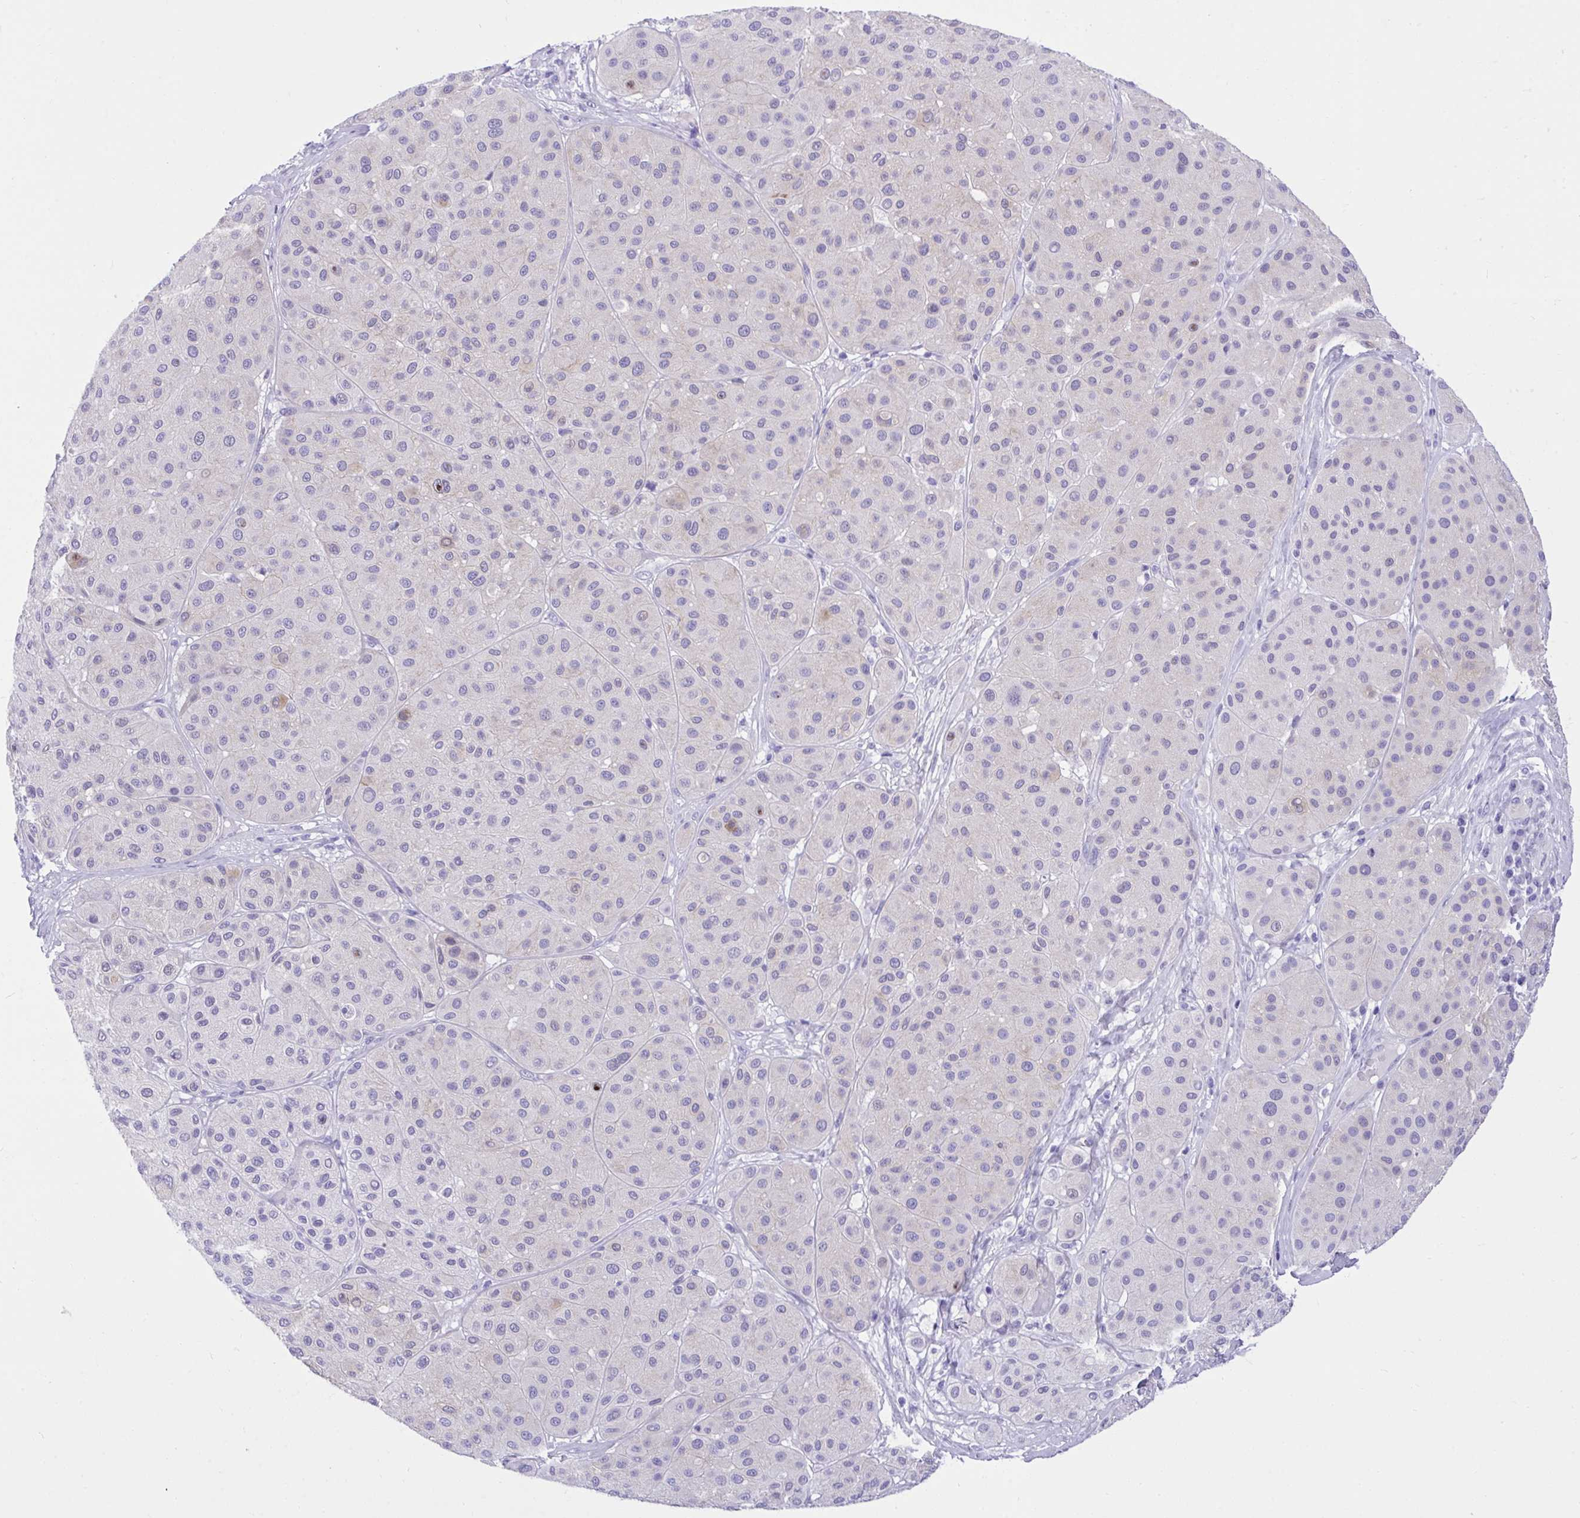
{"staining": {"intensity": "negative", "quantity": "none", "location": "none"}, "tissue": "melanoma", "cell_type": "Tumor cells", "image_type": "cancer", "snomed": [{"axis": "morphology", "description": "Malignant melanoma, Metastatic site"}, {"axis": "topography", "description": "Smooth muscle"}], "caption": "Photomicrograph shows no significant protein staining in tumor cells of melanoma. (DAB immunohistochemistry (IHC), high magnification).", "gene": "KCNN4", "patient": {"sex": "male", "age": 41}}